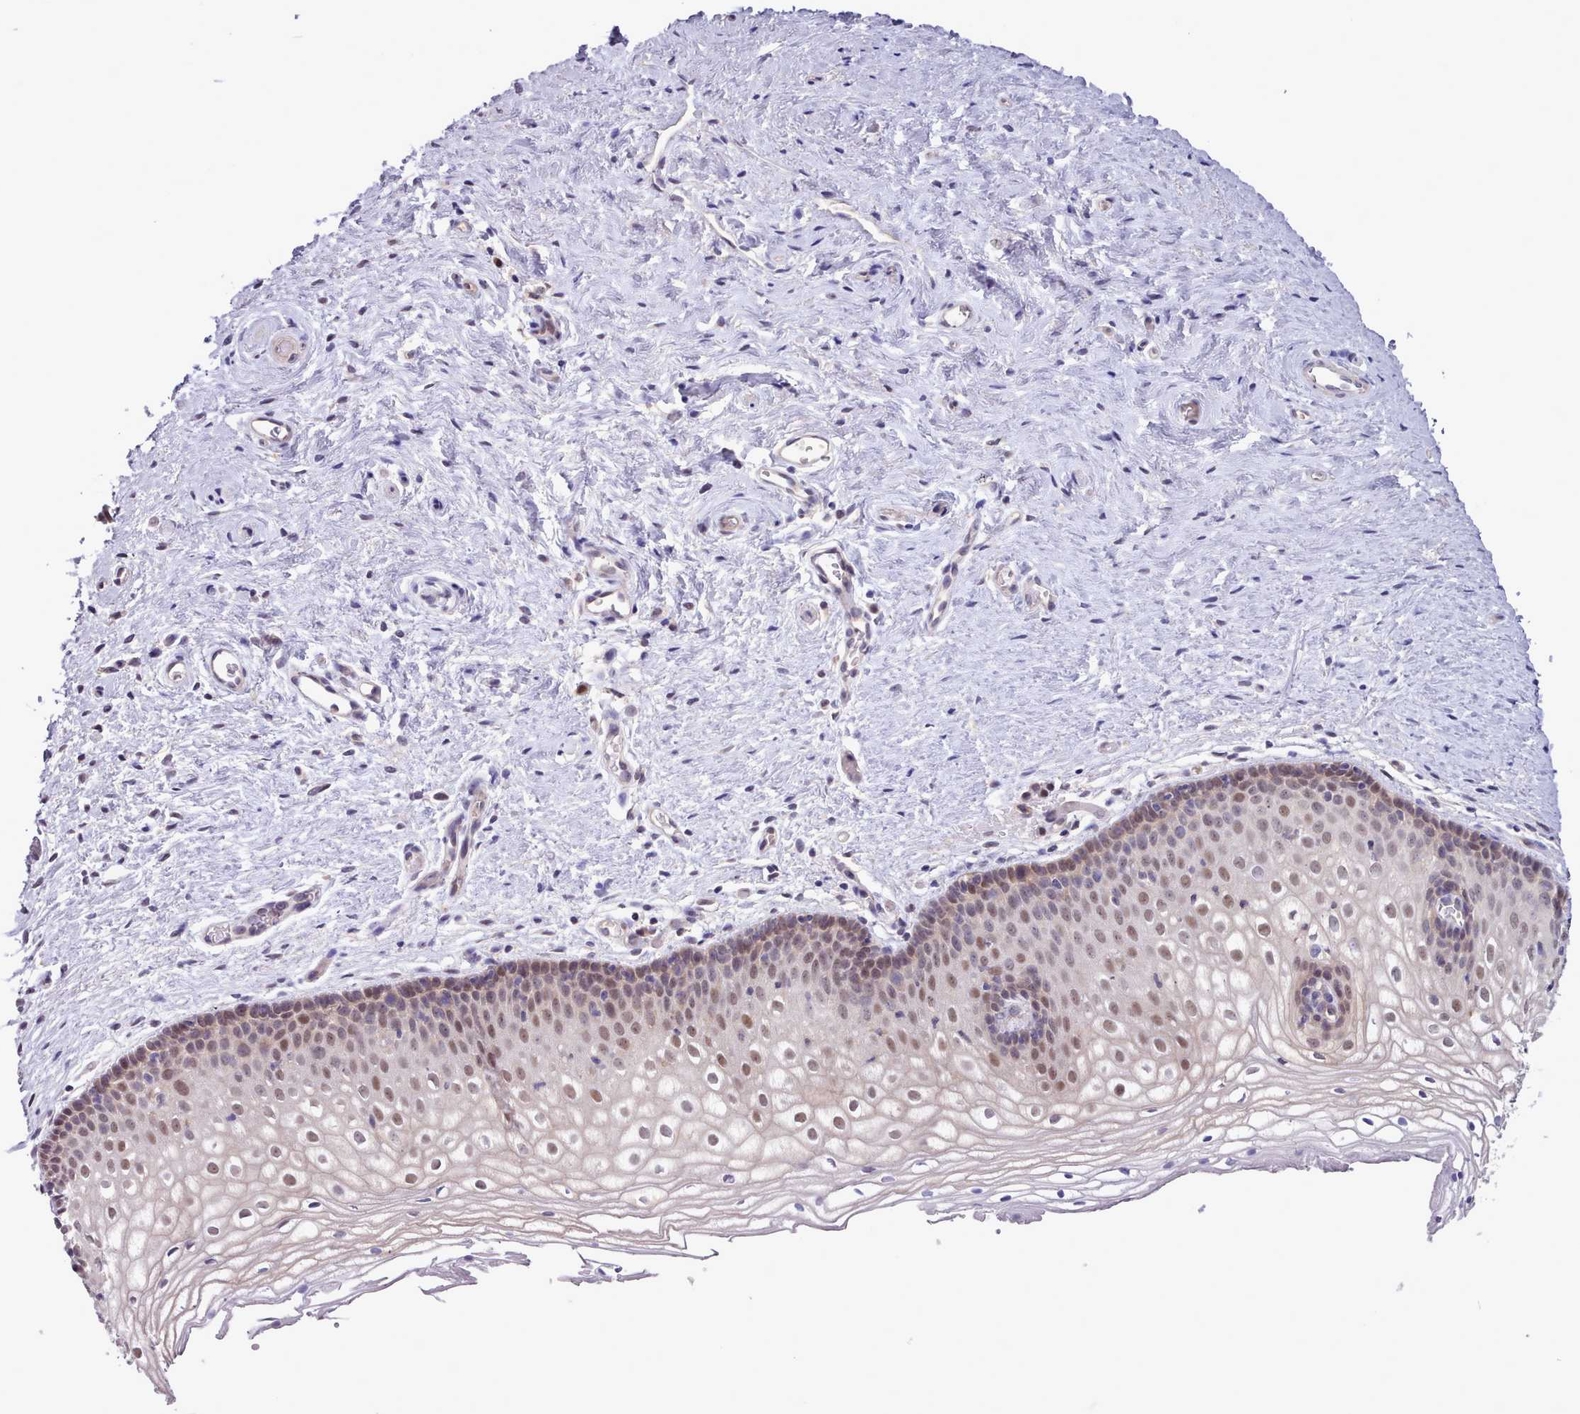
{"staining": {"intensity": "weak", "quantity": "25%-75%", "location": "nuclear"}, "tissue": "vagina", "cell_type": "Squamous epithelial cells", "image_type": "normal", "snomed": [{"axis": "morphology", "description": "Normal tissue, NOS"}, {"axis": "topography", "description": "Vagina"}], "caption": "Immunohistochemical staining of normal vagina reveals low levels of weak nuclear expression in about 25%-75% of squamous epithelial cells.", "gene": "AHCY", "patient": {"sex": "female", "age": 60}}